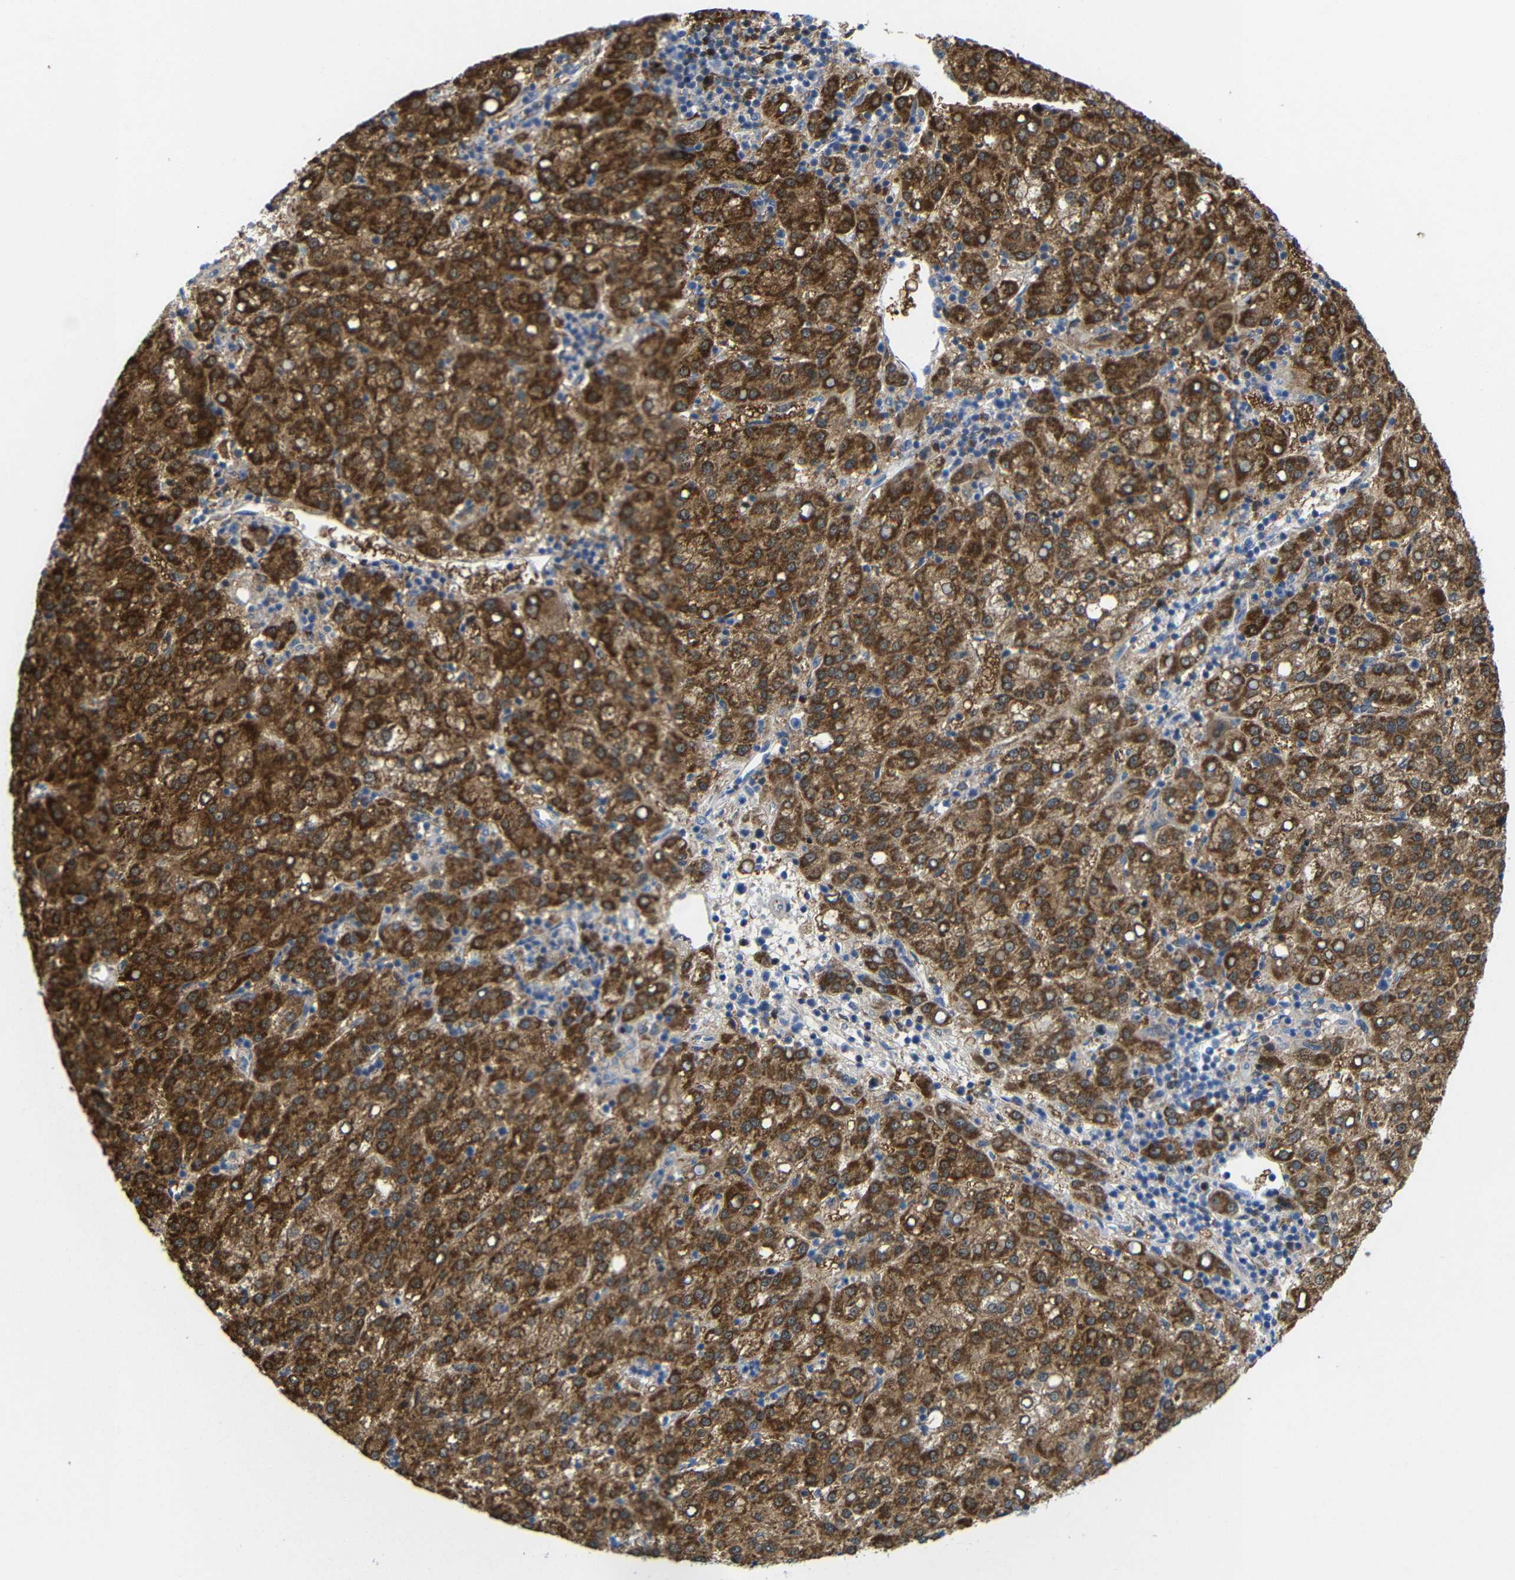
{"staining": {"intensity": "strong", "quantity": ">75%", "location": "cytoplasmic/membranous"}, "tissue": "liver cancer", "cell_type": "Tumor cells", "image_type": "cancer", "snomed": [{"axis": "morphology", "description": "Carcinoma, Hepatocellular, NOS"}, {"axis": "topography", "description": "Liver"}], "caption": "About >75% of tumor cells in human liver hepatocellular carcinoma reveal strong cytoplasmic/membranous protein positivity as visualized by brown immunohistochemical staining.", "gene": "PEBP1", "patient": {"sex": "female", "age": 58}}